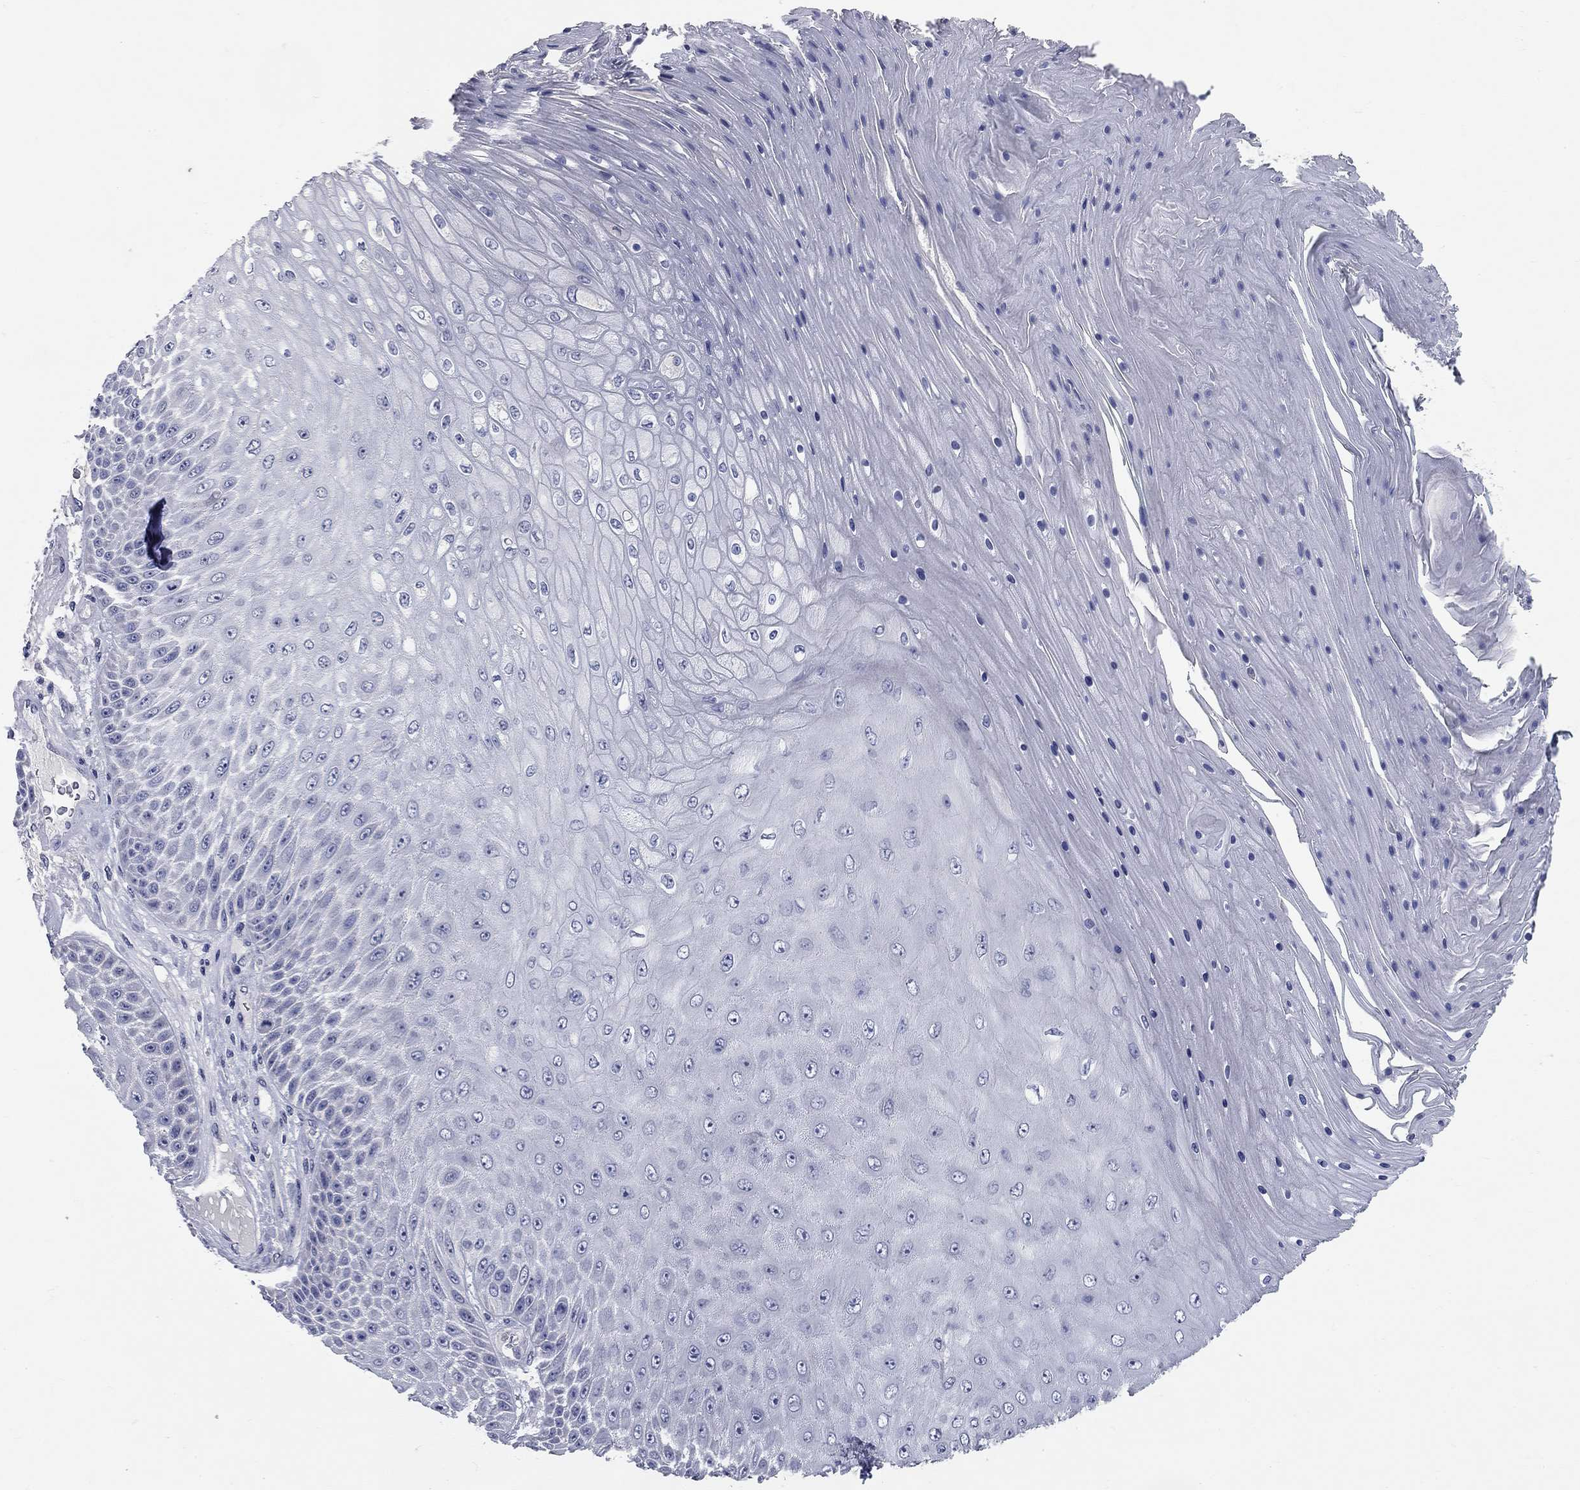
{"staining": {"intensity": "negative", "quantity": "none", "location": "none"}, "tissue": "skin cancer", "cell_type": "Tumor cells", "image_type": "cancer", "snomed": [{"axis": "morphology", "description": "Squamous cell carcinoma, NOS"}, {"axis": "topography", "description": "Skin"}], "caption": "DAB immunohistochemical staining of human skin cancer (squamous cell carcinoma) exhibits no significant positivity in tumor cells.", "gene": "SYT12", "patient": {"sex": "male", "age": 62}}